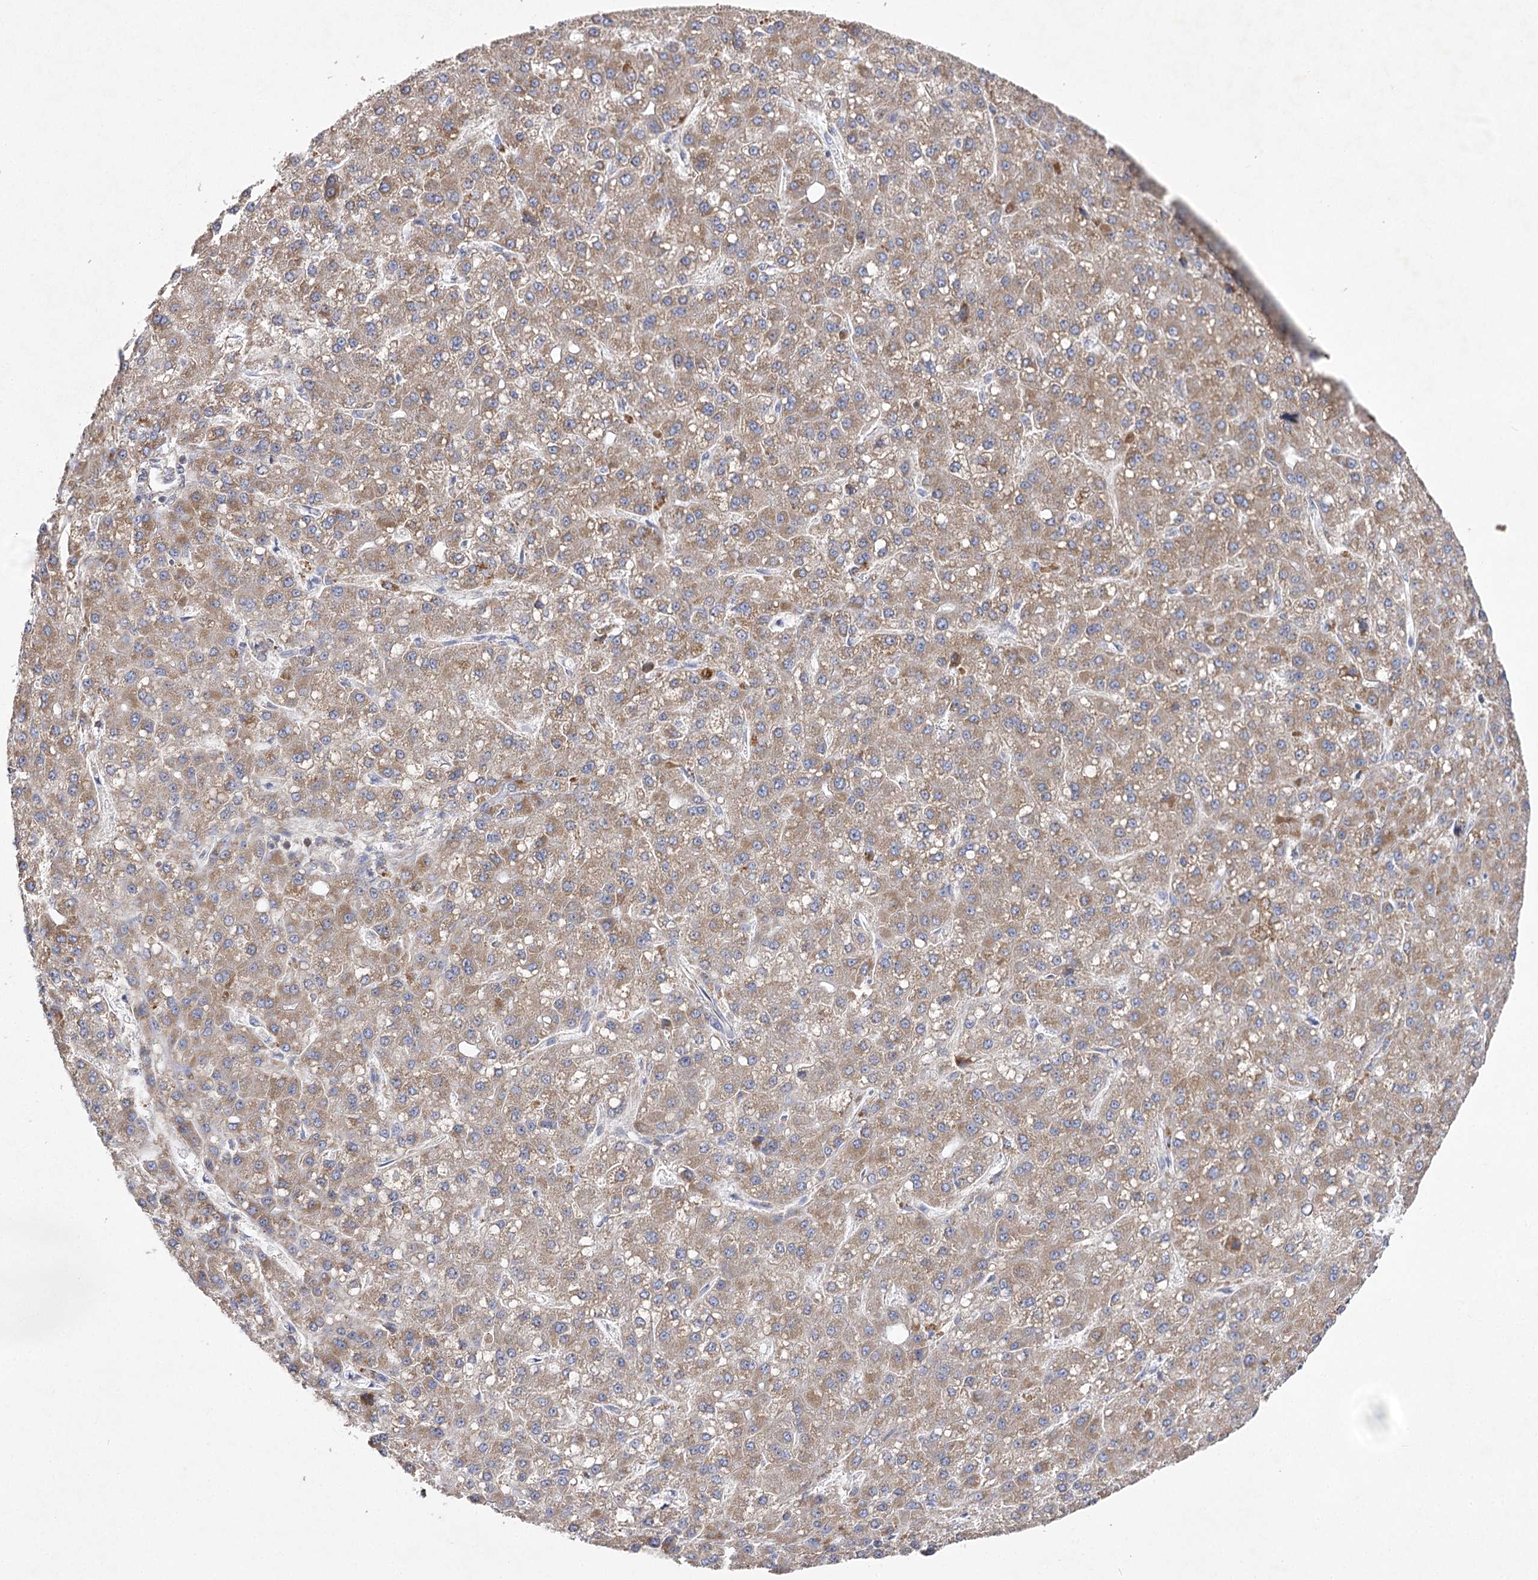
{"staining": {"intensity": "strong", "quantity": ">75%", "location": "cytoplasmic/membranous"}, "tissue": "liver cancer", "cell_type": "Tumor cells", "image_type": "cancer", "snomed": [{"axis": "morphology", "description": "Carcinoma, Hepatocellular, NOS"}, {"axis": "topography", "description": "Liver"}], "caption": "This histopathology image exhibits immunohistochemistry (IHC) staining of liver hepatocellular carcinoma, with high strong cytoplasmic/membranous expression in approximately >75% of tumor cells.", "gene": "COX15", "patient": {"sex": "male", "age": 67}}